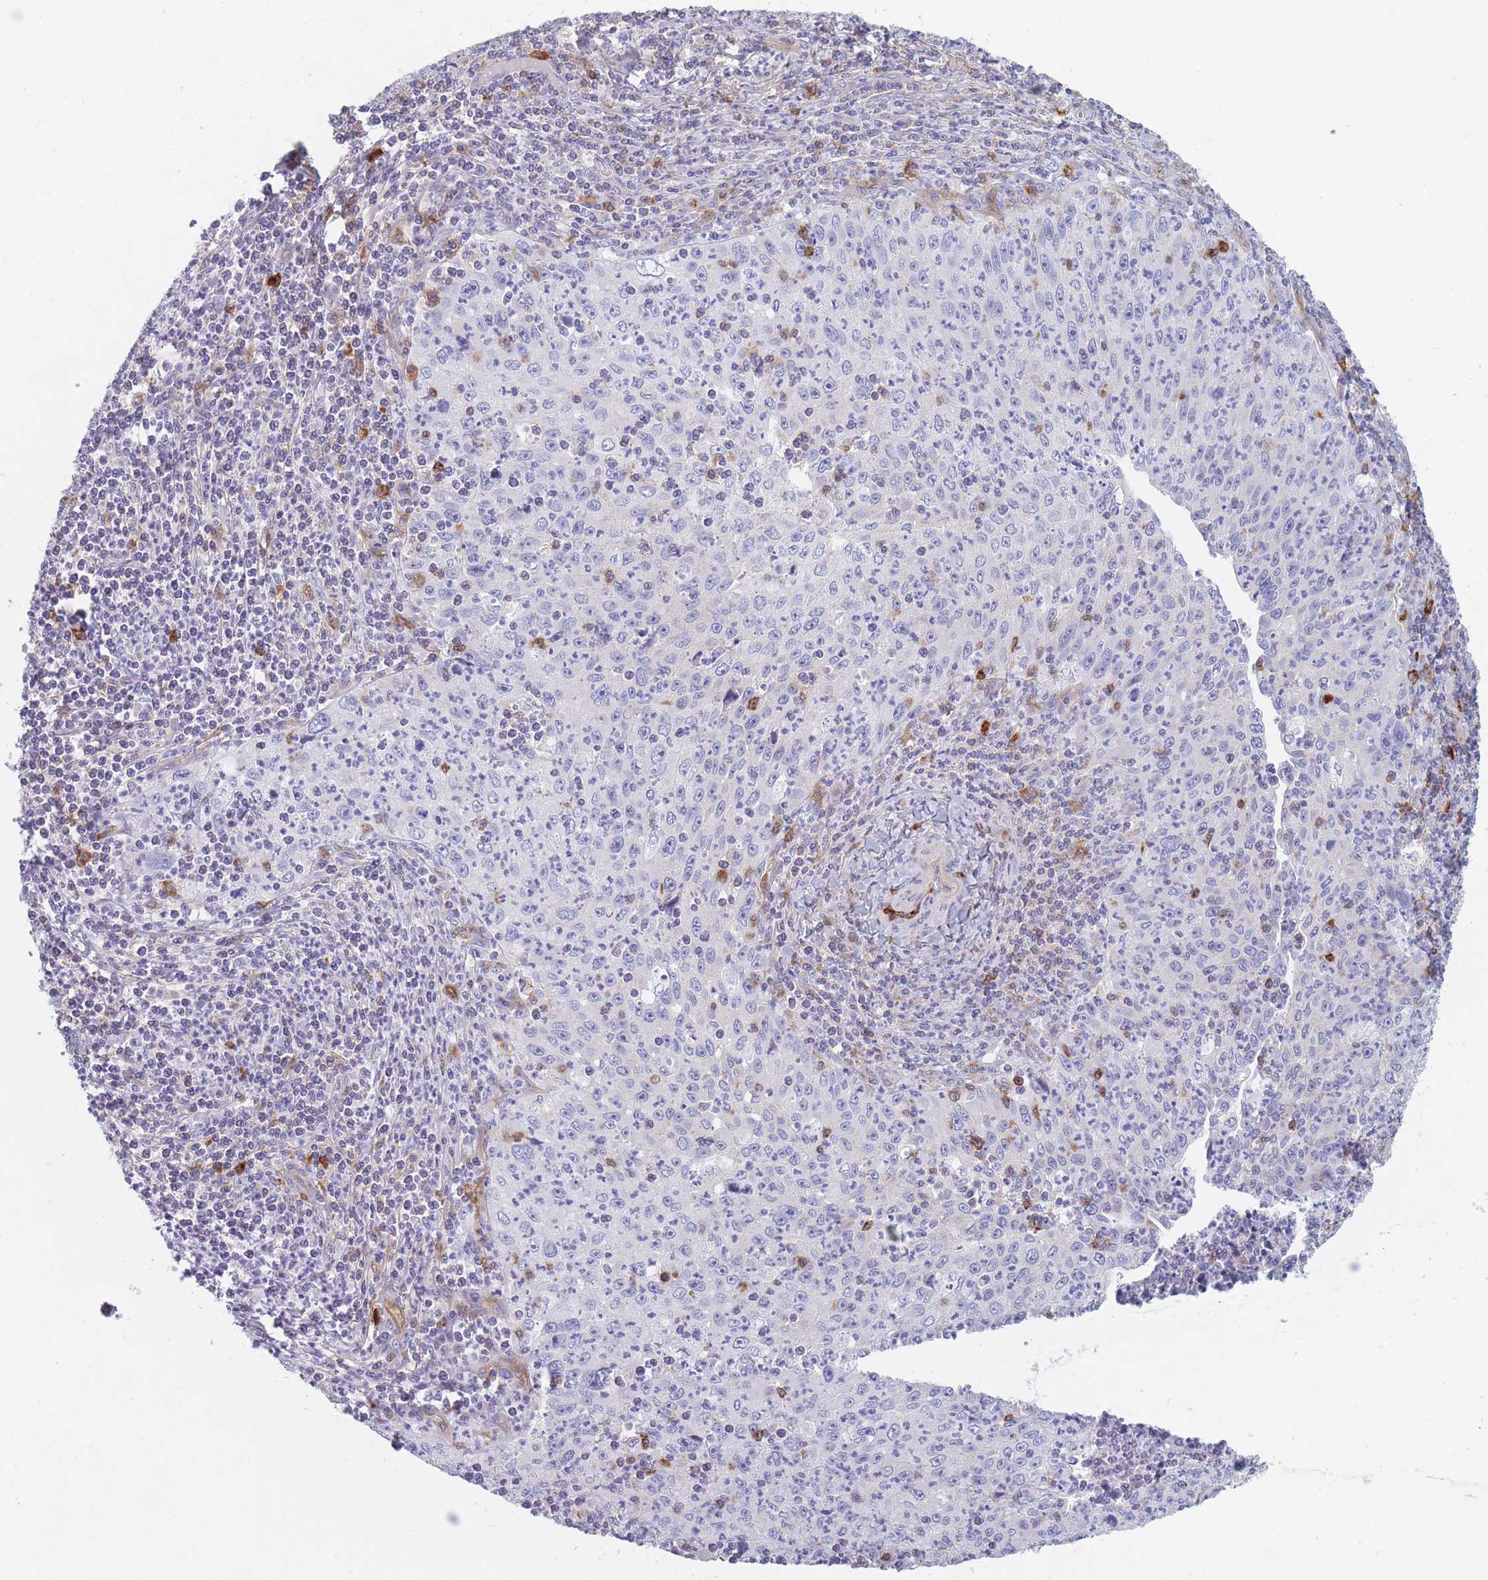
{"staining": {"intensity": "negative", "quantity": "none", "location": "none"}, "tissue": "cervical cancer", "cell_type": "Tumor cells", "image_type": "cancer", "snomed": [{"axis": "morphology", "description": "Squamous cell carcinoma, NOS"}, {"axis": "topography", "description": "Cervix"}], "caption": "Photomicrograph shows no protein staining in tumor cells of cervical cancer (squamous cell carcinoma) tissue.", "gene": "PLPP1", "patient": {"sex": "female", "age": 30}}